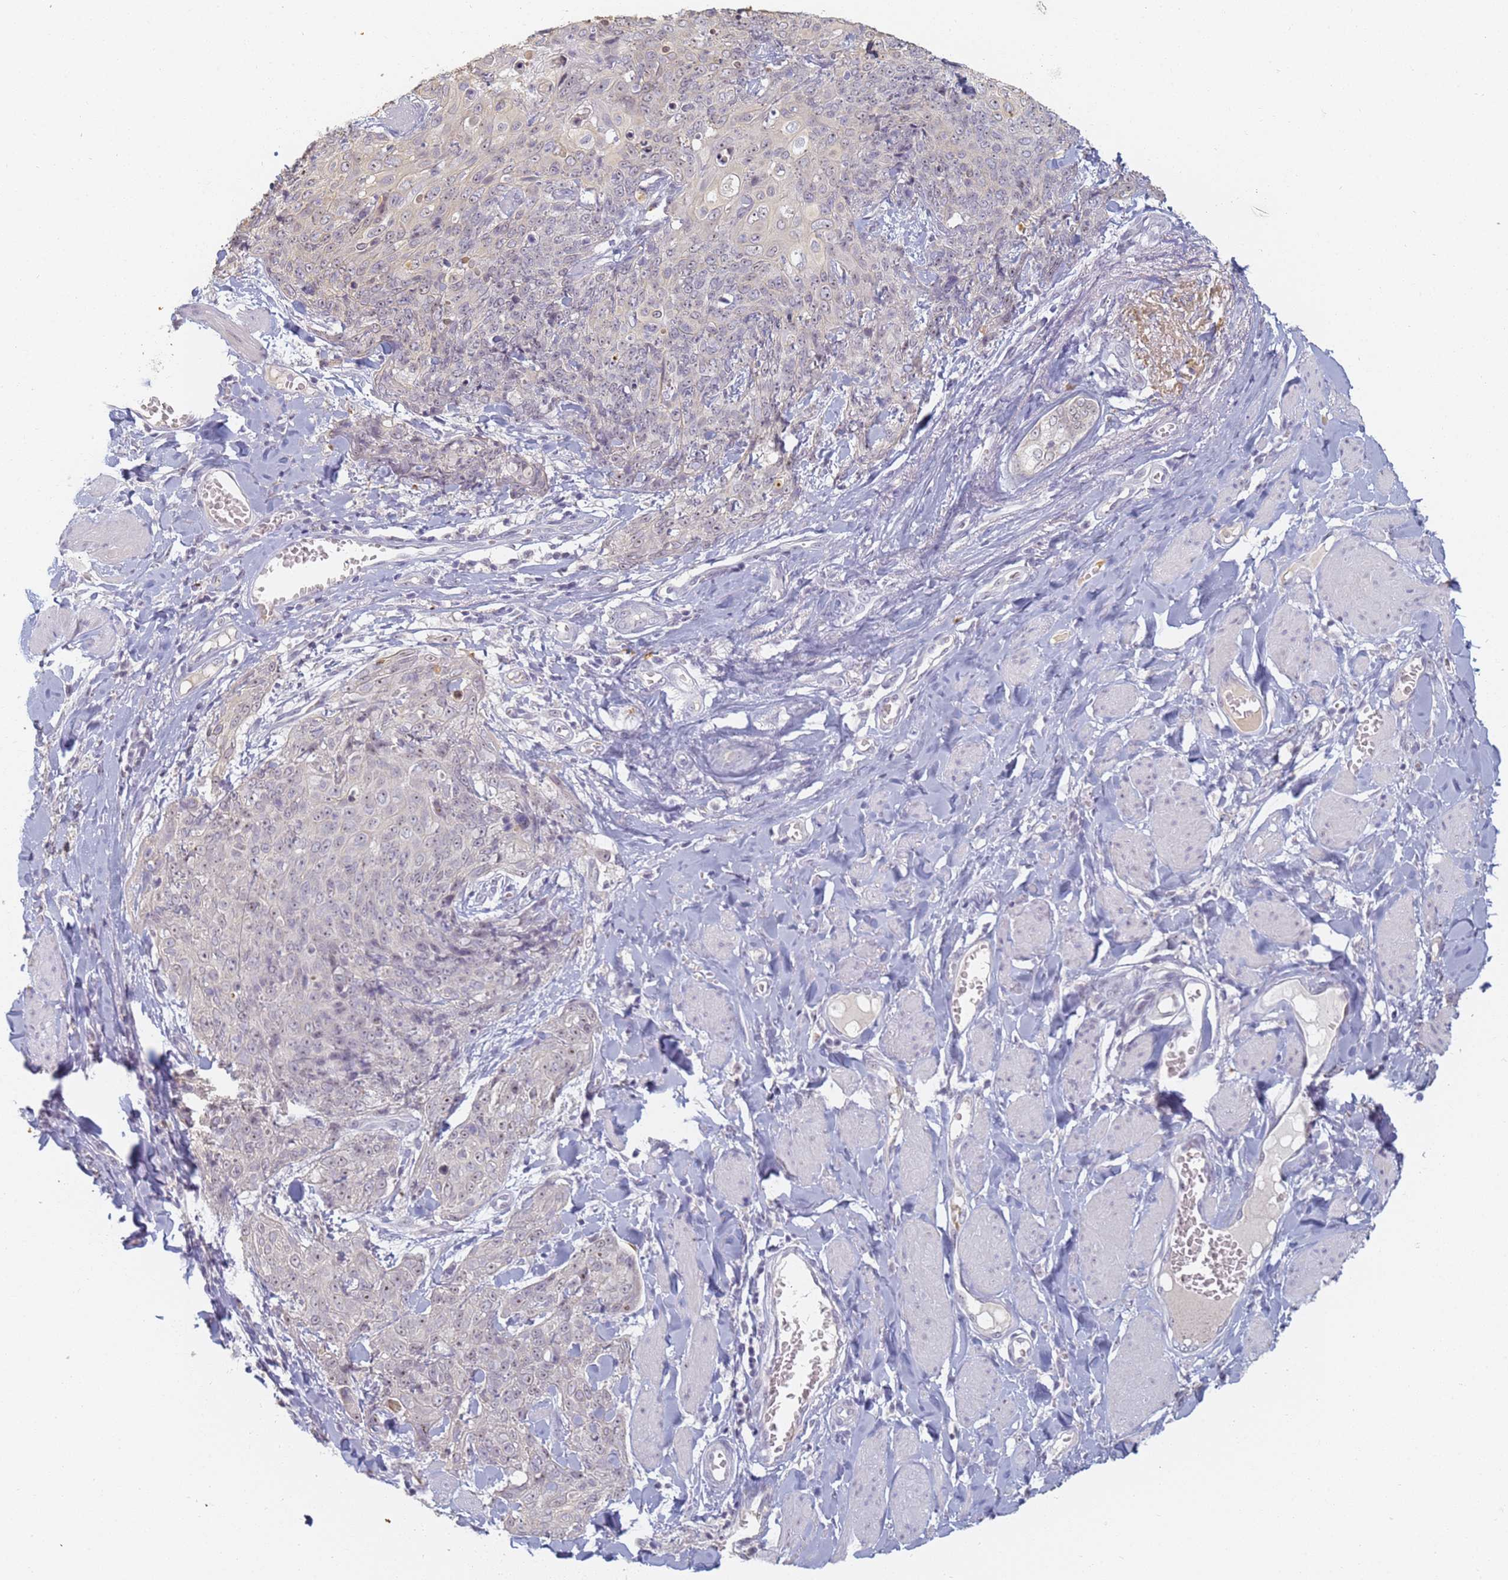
{"staining": {"intensity": "weak", "quantity": "25%-75%", "location": "nuclear"}, "tissue": "skin cancer", "cell_type": "Tumor cells", "image_type": "cancer", "snomed": [{"axis": "morphology", "description": "Squamous cell carcinoma, NOS"}, {"axis": "topography", "description": "Skin"}, {"axis": "topography", "description": "Vulva"}], "caption": "Skin cancer stained for a protein exhibits weak nuclear positivity in tumor cells.", "gene": "SLC38A9", "patient": {"sex": "female", "age": 85}}